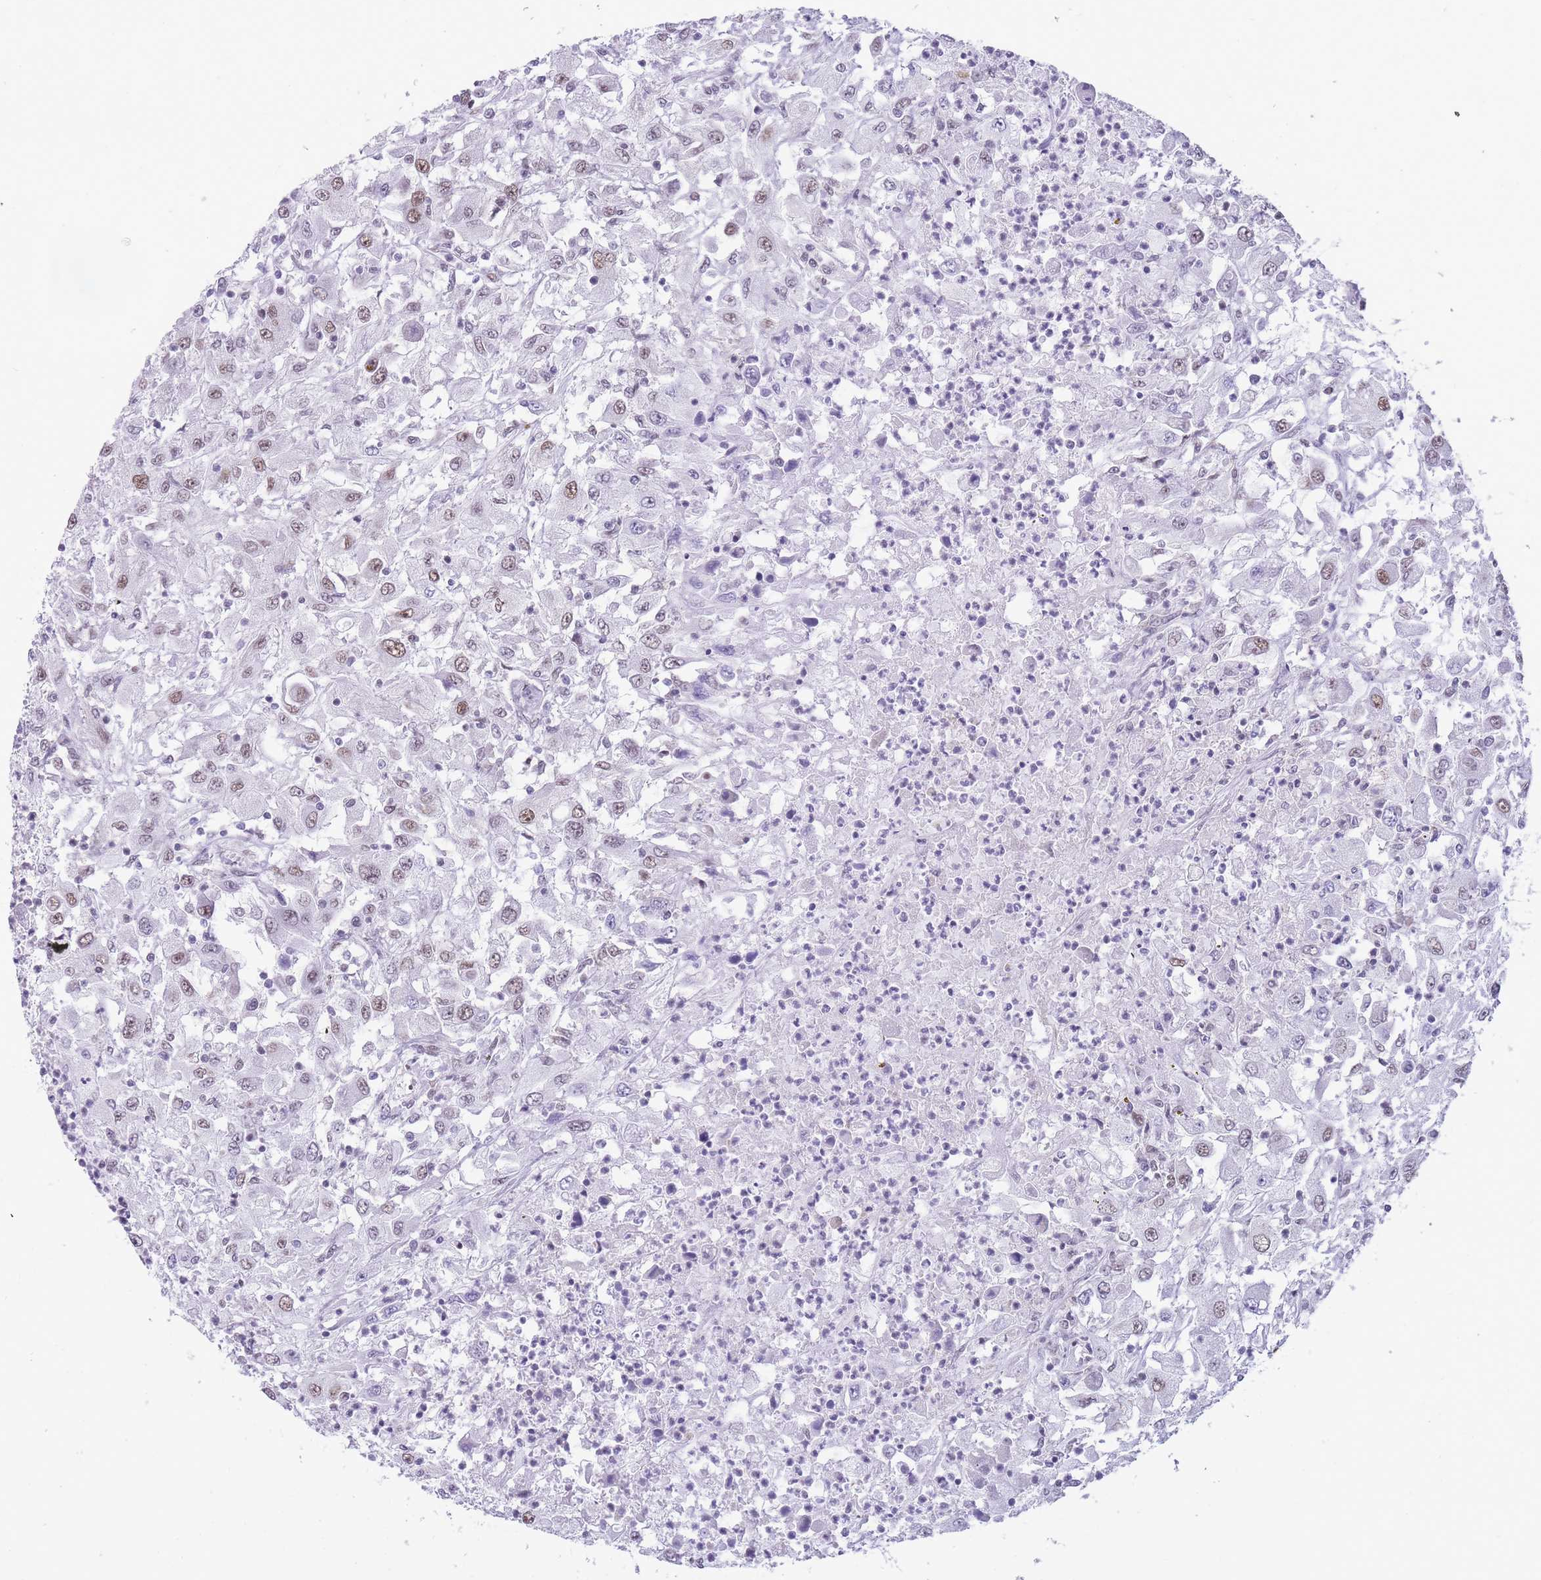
{"staining": {"intensity": "moderate", "quantity": "25%-75%", "location": "nuclear"}, "tissue": "renal cancer", "cell_type": "Tumor cells", "image_type": "cancer", "snomed": [{"axis": "morphology", "description": "Adenocarcinoma, NOS"}, {"axis": "topography", "description": "Kidney"}], "caption": "Immunohistochemistry (IHC) of renal adenocarcinoma displays medium levels of moderate nuclear positivity in about 25%-75% of tumor cells. (brown staining indicates protein expression, while blue staining denotes nuclei).", "gene": "HNRNPUL1", "patient": {"sex": "female", "age": 67}}